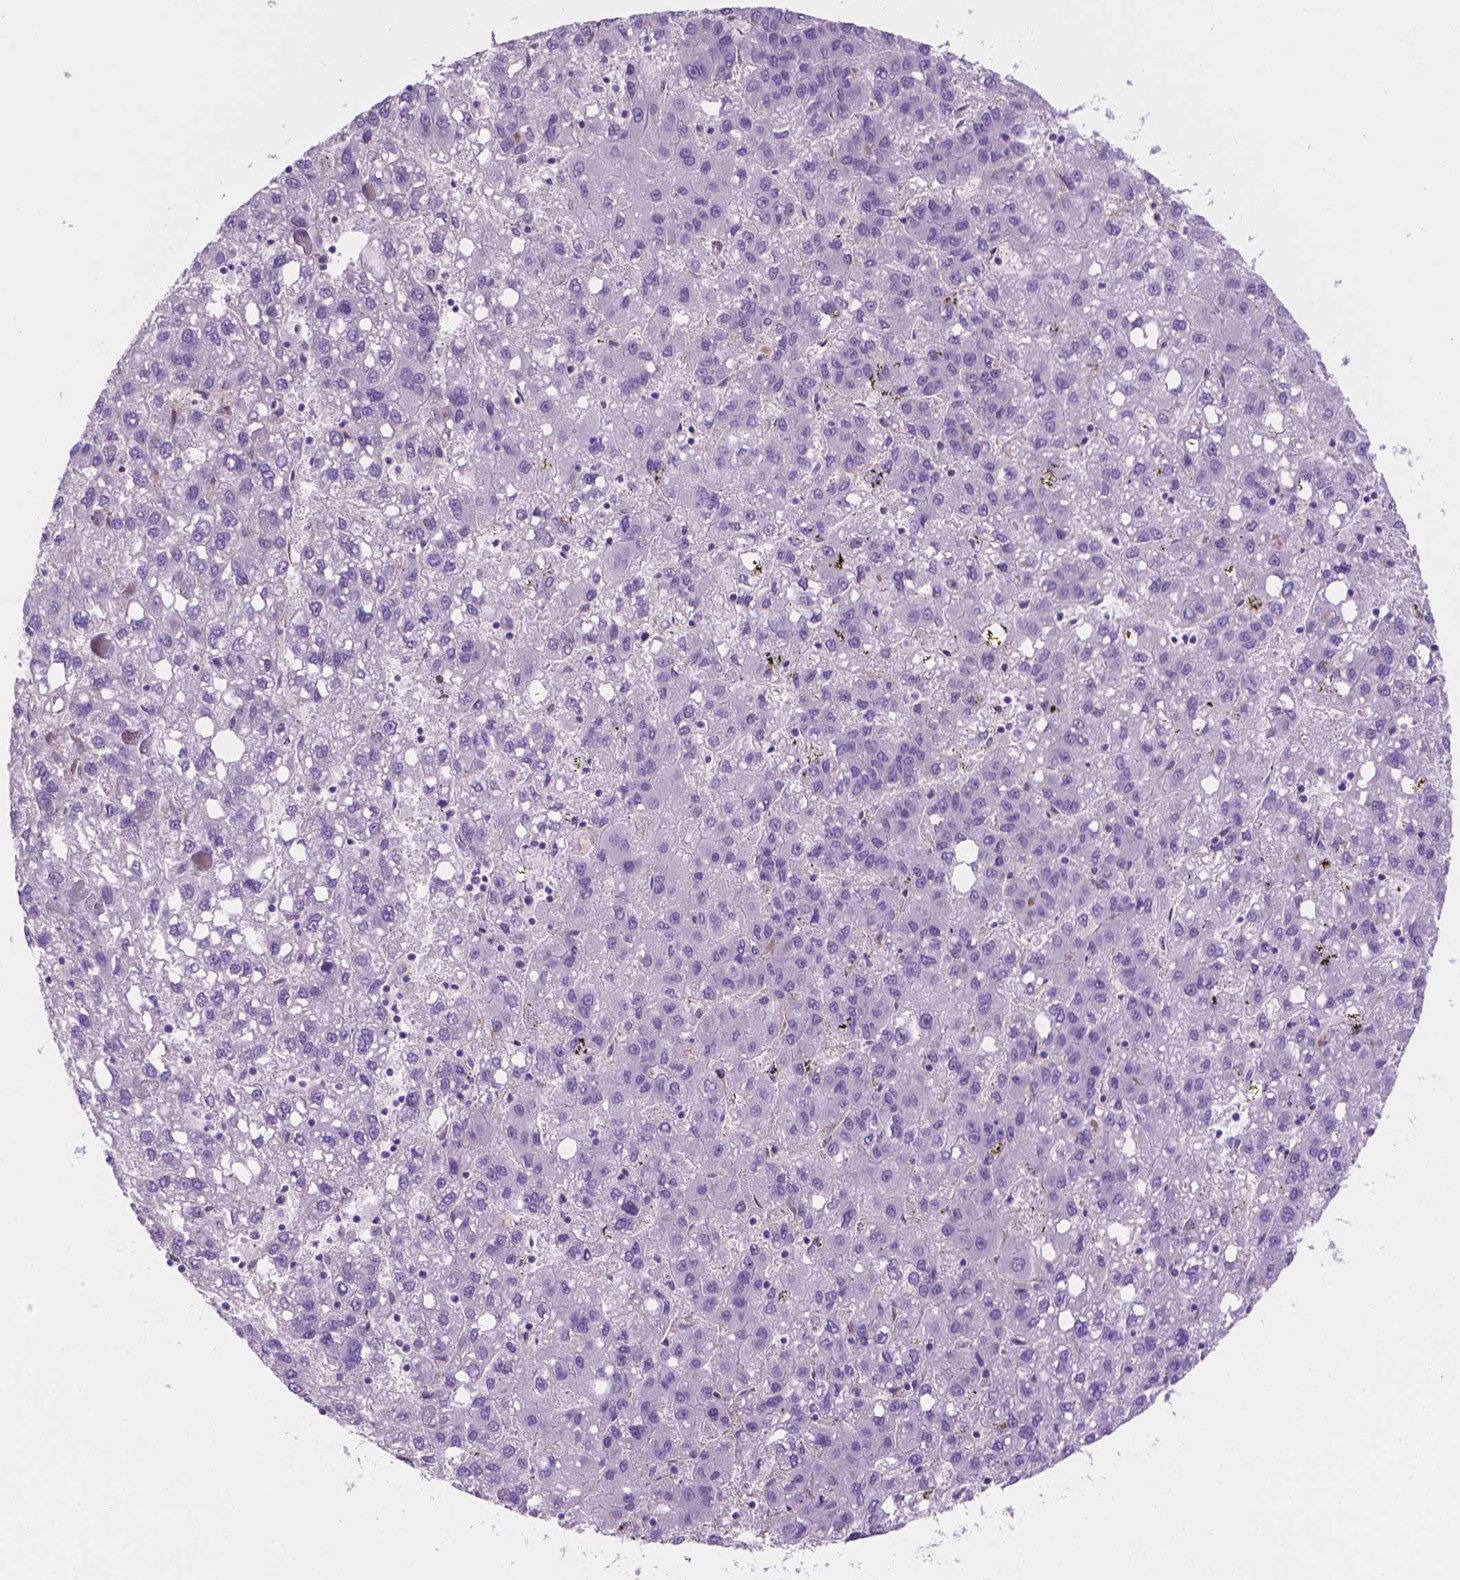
{"staining": {"intensity": "negative", "quantity": "none", "location": "none"}, "tissue": "liver cancer", "cell_type": "Tumor cells", "image_type": "cancer", "snomed": [{"axis": "morphology", "description": "Carcinoma, Hepatocellular, NOS"}, {"axis": "topography", "description": "Liver"}], "caption": "High magnification brightfield microscopy of hepatocellular carcinoma (liver) stained with DAB (brown) and counterstained with hematoxylin (blue): tumor cells show no significant positivity.", "gene": "CLIC4", "patient": {"sex": "female", "age": 82}}